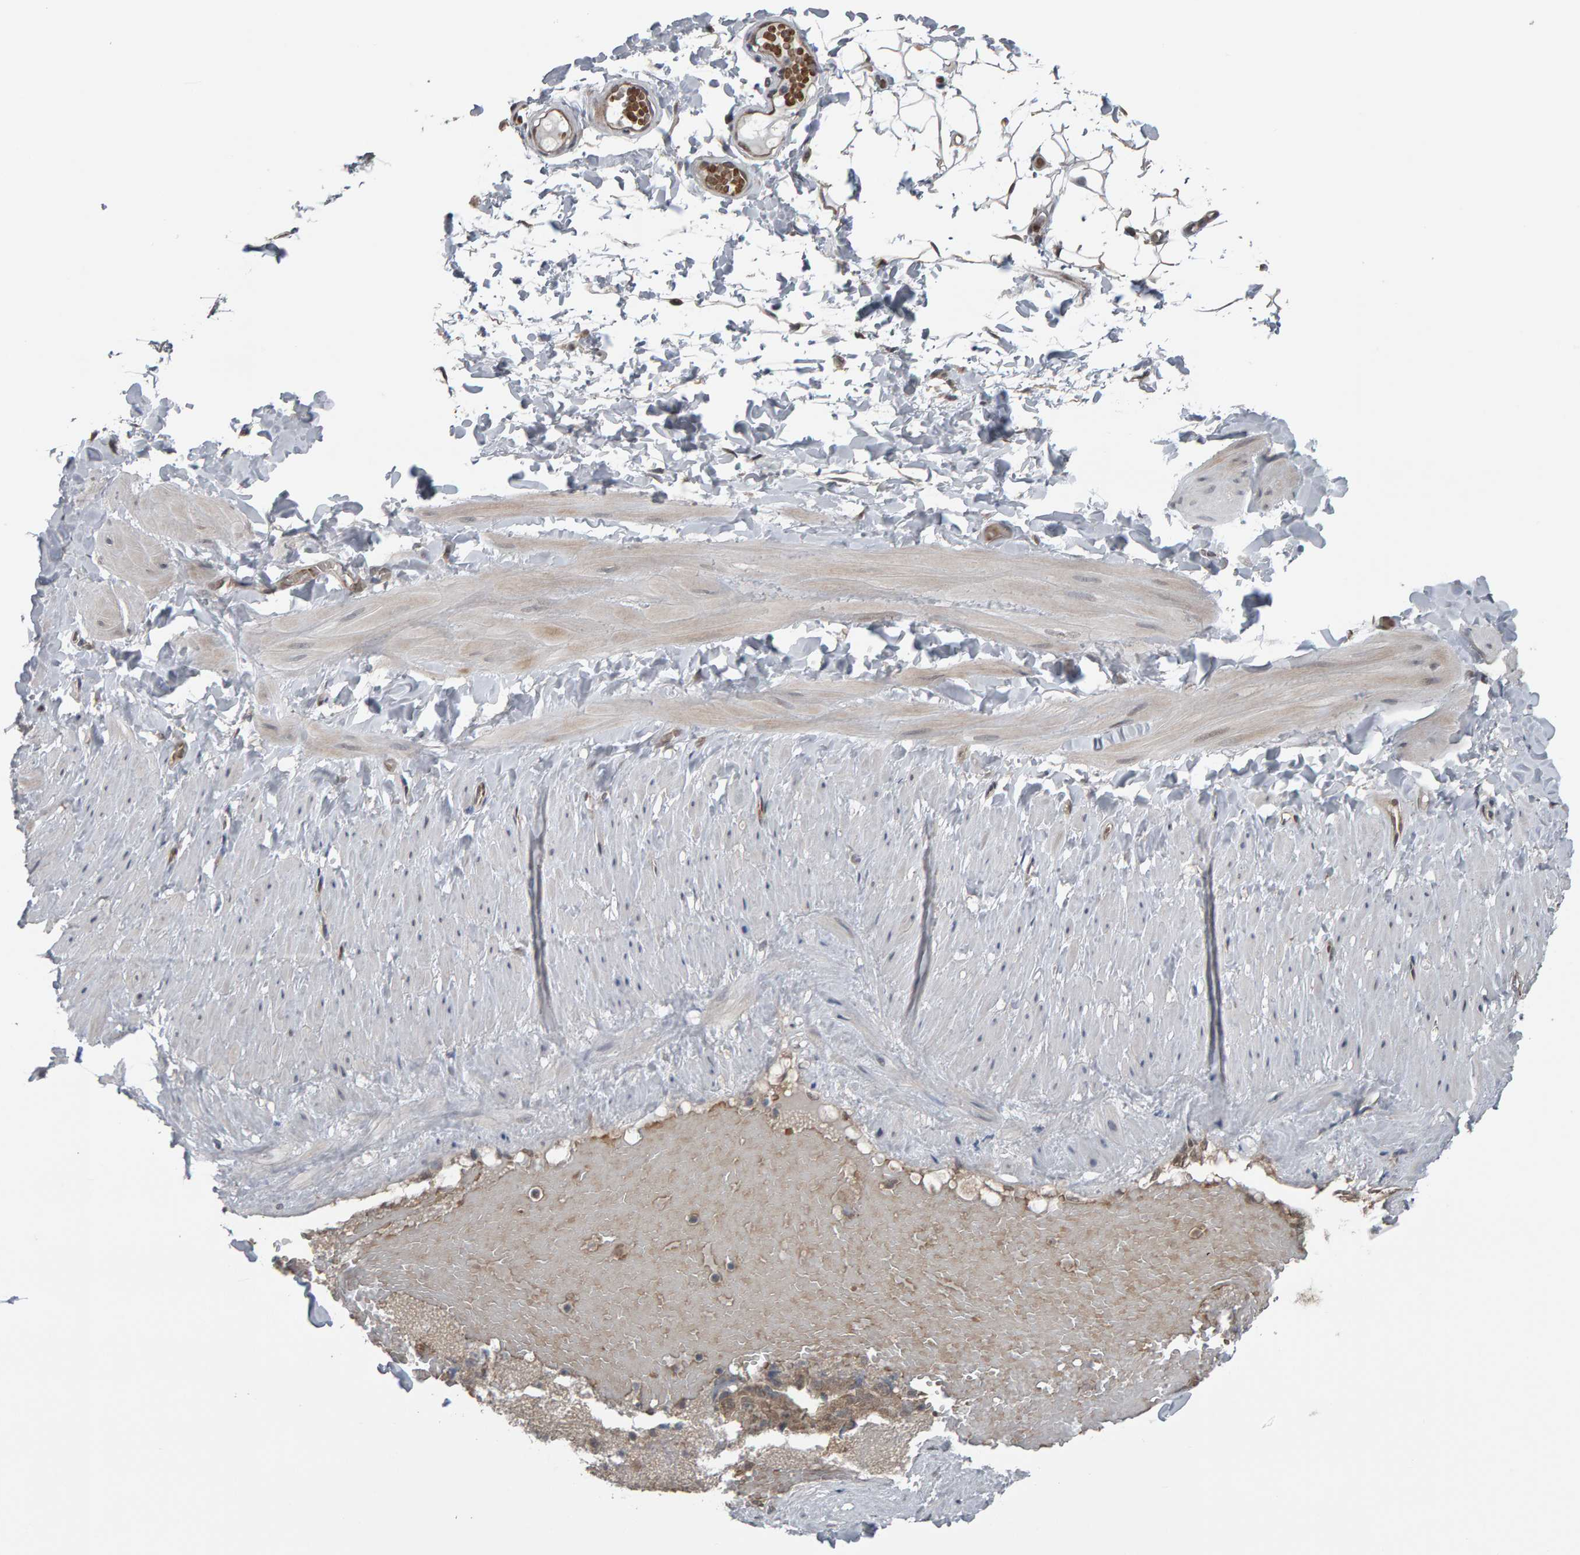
{"staining": {"intensity": "weak", "quantity": "<25%", "location": "cytoplasmic/membranous"}, "tissue": "adipose tissue", "cell_type": "Adipocytes", "image_type": "normal", "snomed": [{"axis": "morphology", "description": "Normal tissue, NOS"}, {"axis": "topography", "description": "Adipose tissue"}, {"axis": "topography", "description": "Vascular tissue"}, {"axis": "topography", "description": "Peripheral nerve tissue"}], "caption": "Immunohistochemistry image of unremarkable human adipose tissue stained for a protein (brown), which demonstrates no positivity in adipocytes.", "gene": "COASY", "patient": {"sex": "male", "age": 25}}